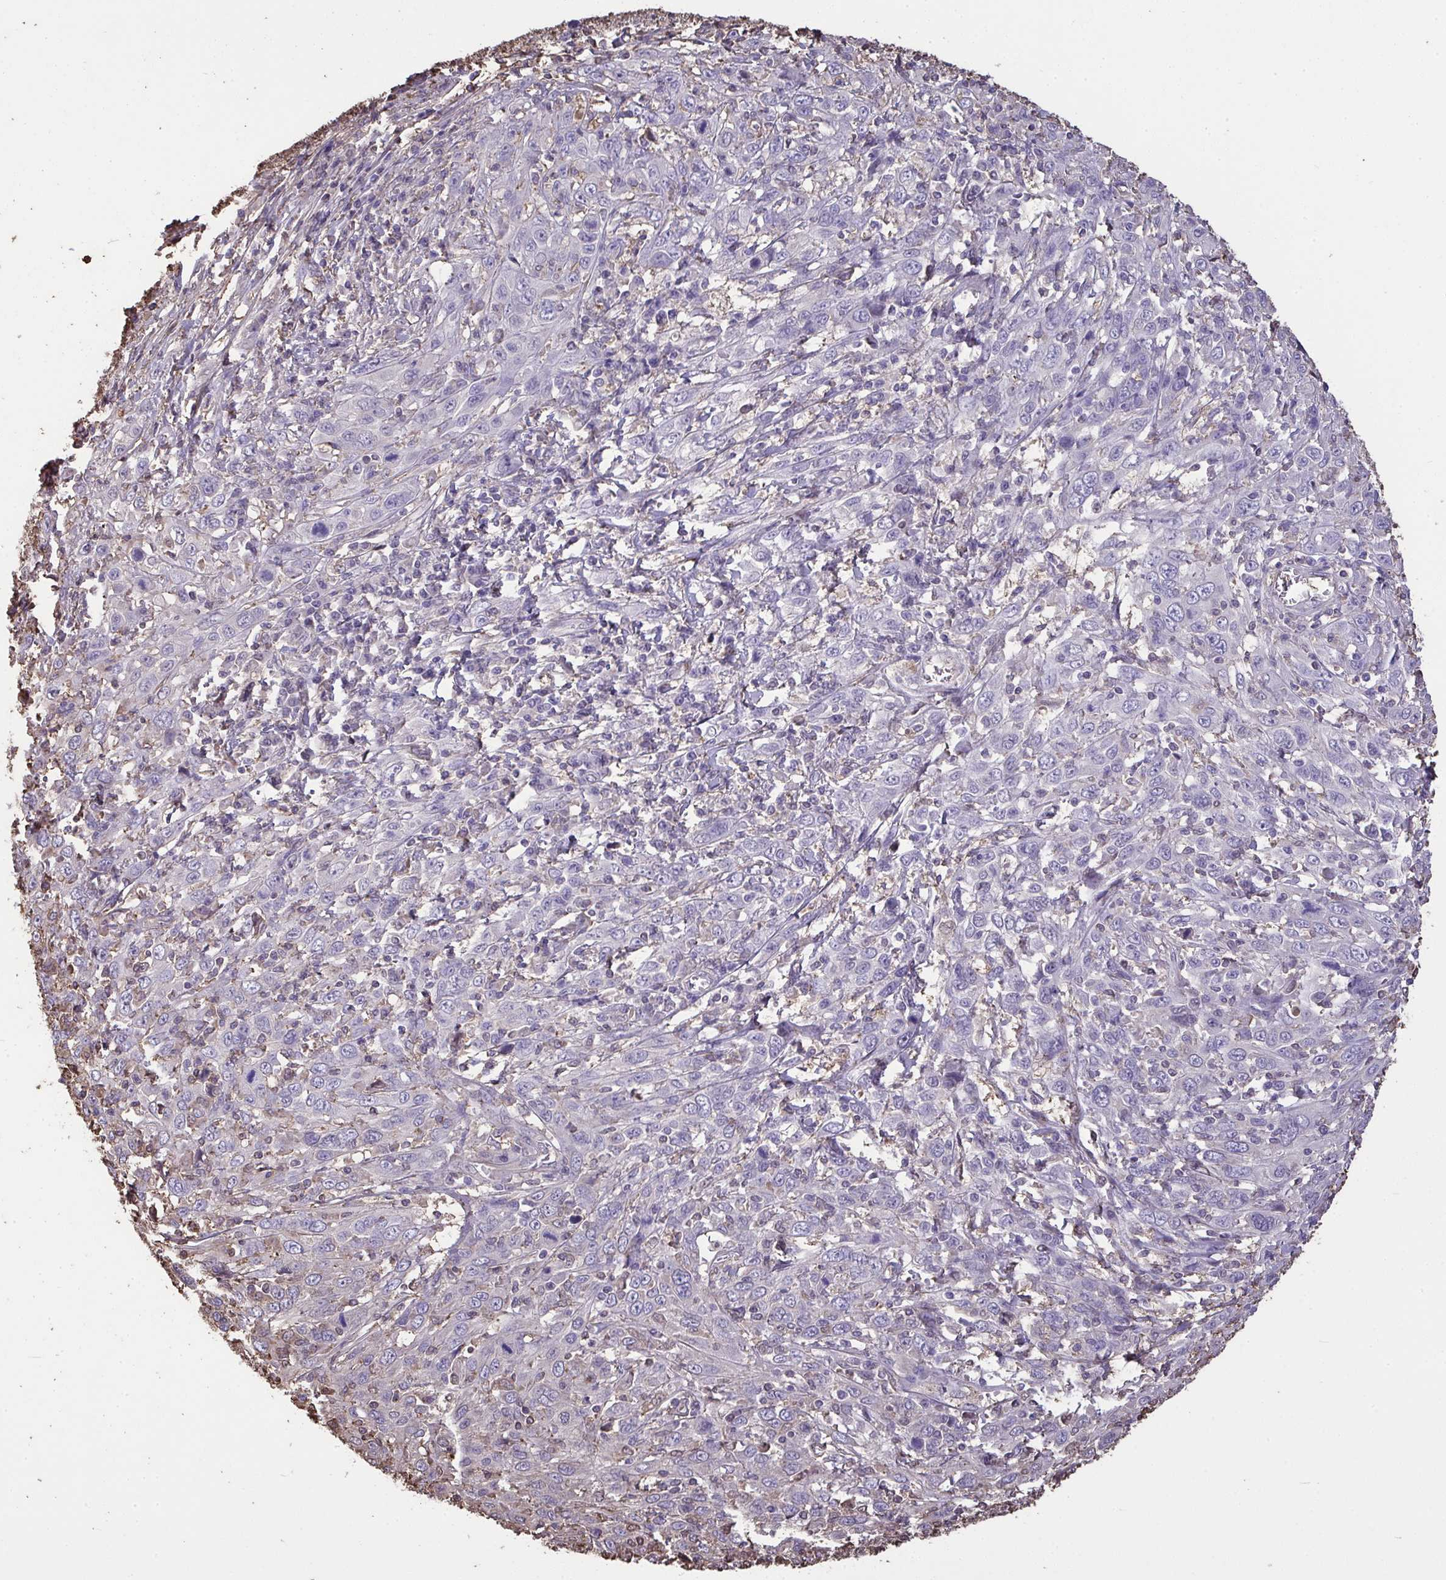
{"staining": {"intensity": "negative", "quantity": "none", "location": "none"}, "tissue": "cervical cancer", "cell_type": "Tumor cells", "image_type": "cancer", "snomed": [{"axis": "morphology", "description": "Squamous cell carcinoma, NOS"}, {"axis": "topography", "description": "Cervix"}], "caption": "An immunohistochemistry micrograph of squamous cell carcinoma (cervical) is shown. There is no staining in tumor cells of squamous cell carcinoma (cervical). Brightfield microscopy of immunohistochemistry stained with DAB (brown) and hematoxylin (blue), captured at high magnification.", "gene": "ANXA5", "patient": {"sex": "female", "age": 46}}